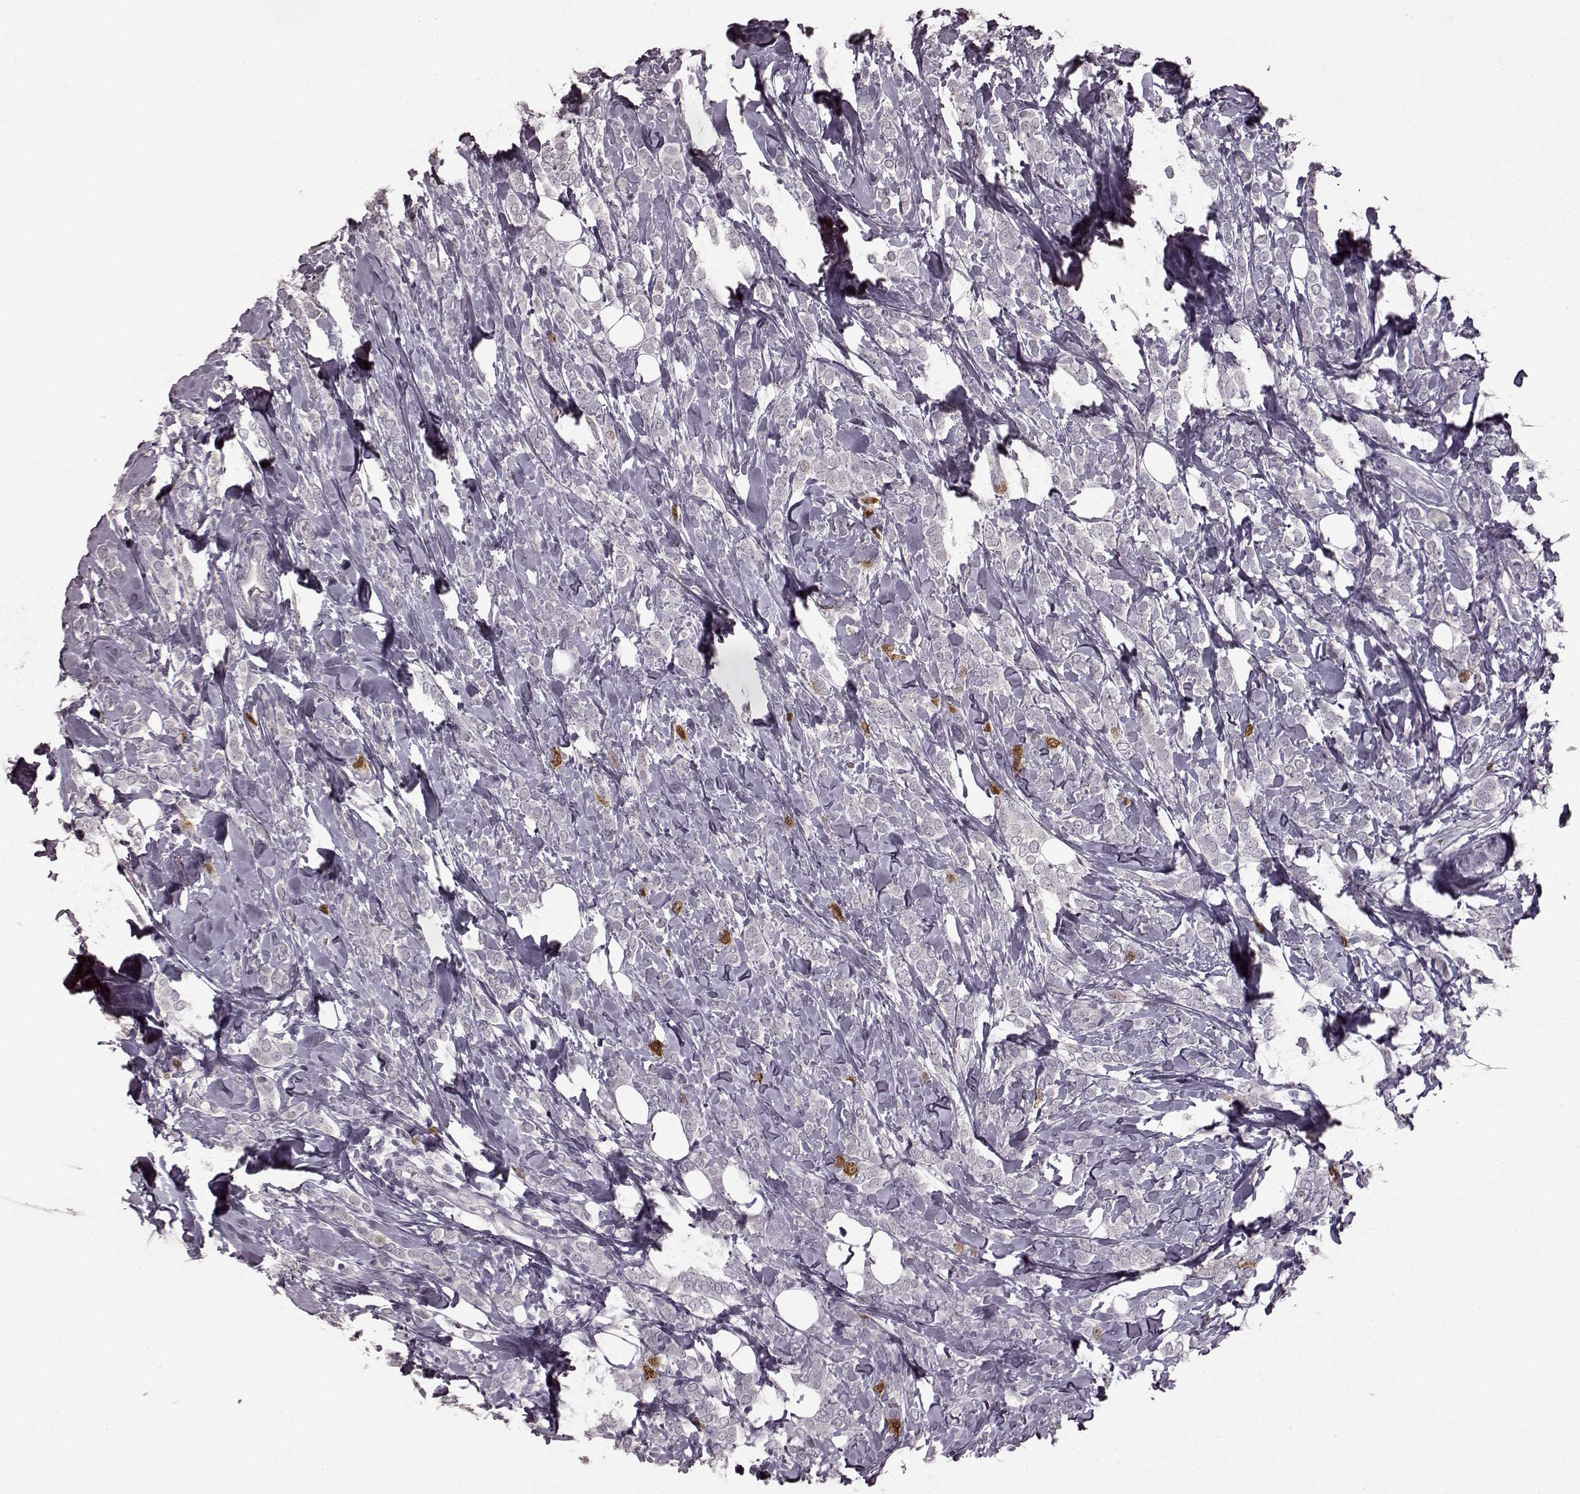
{"staining": {"intensity": "strong", "quantity": "<25%", "location": "nuclear"}, "tissue": "breast cancer", "cell_type": "Tumor cells", "image_type": "cancer", "snomed": [{"axis": "morphology", "description": "Lobular carcinoma"}, {"axis": "topography", "description": "Breast"}], "caption": "Immunohistochemistry (IHC) (DAB) staining of lobular carcinoma (breast) displays strong nuclear protein positivity in about <25% of tumor cells. (DAB IHC, brown staining for protein, blue staining for nuclei).", "gene": "CCNA2", "patient": {"sex": "female", "age": 49}}